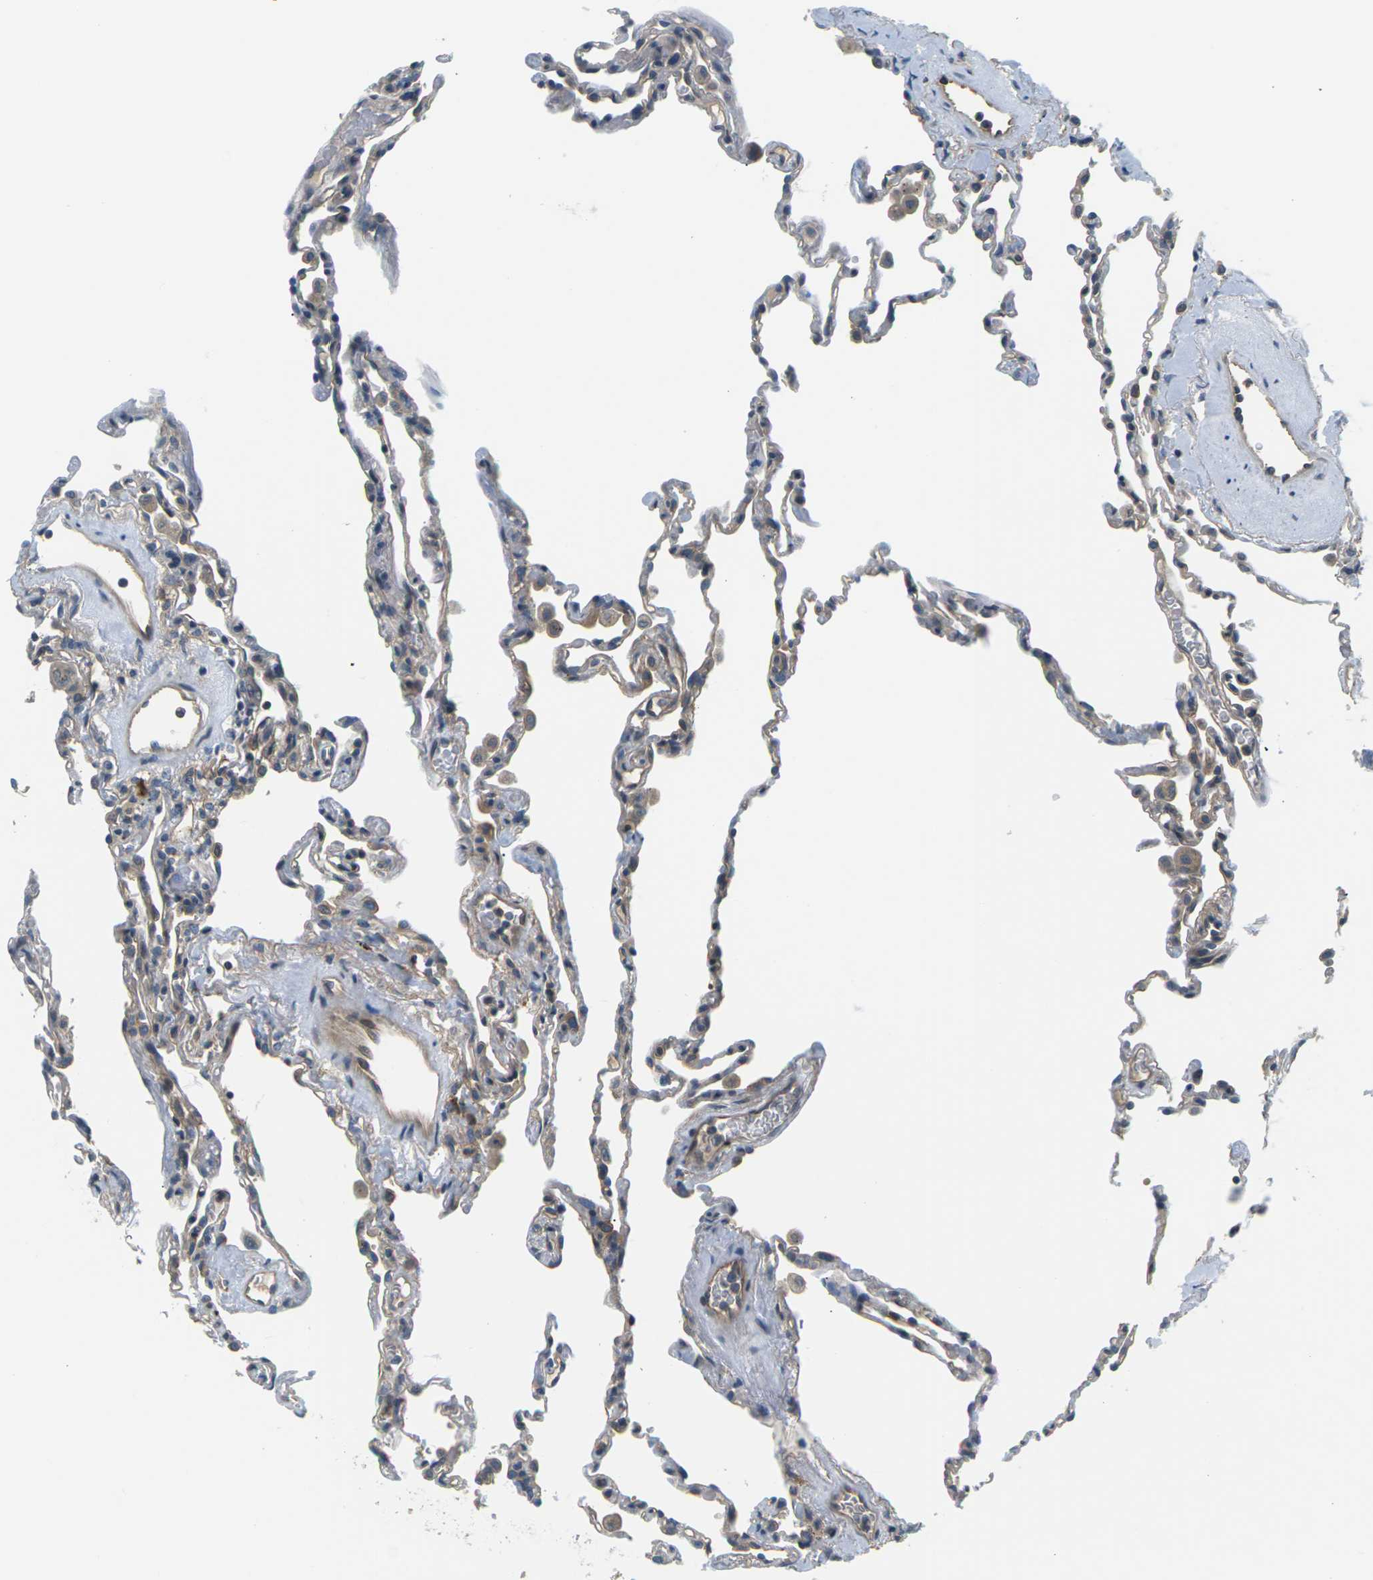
{"staining": {"intensity": "weak", "quantity": "25%-75%", "location": "cytoplasmic/membranous"}, "tissue": "lung", "cell_type": "Alveolar cells", "image_type": "normal", "snomed": [{"axis": "morphology", "description": "Normal tissue, NOS"}, {"axis": "topography", "description": "Lung"}], "caption": "IHC staining of normal lung, which demonstrates low levels of weak cytoplasmic/membranous staining in approximately 25%-75% of alveolar cells indicating weak cytoplasmic/membranous protein positivity. The staining was performed using DAB (3,3'-diaminobenzidine) (brown) for protein detection and nuclei were counterstained in hematoxylin (blue).", "gene": "SLC13A3", "patient": {"sex": "male", "age": 59}}